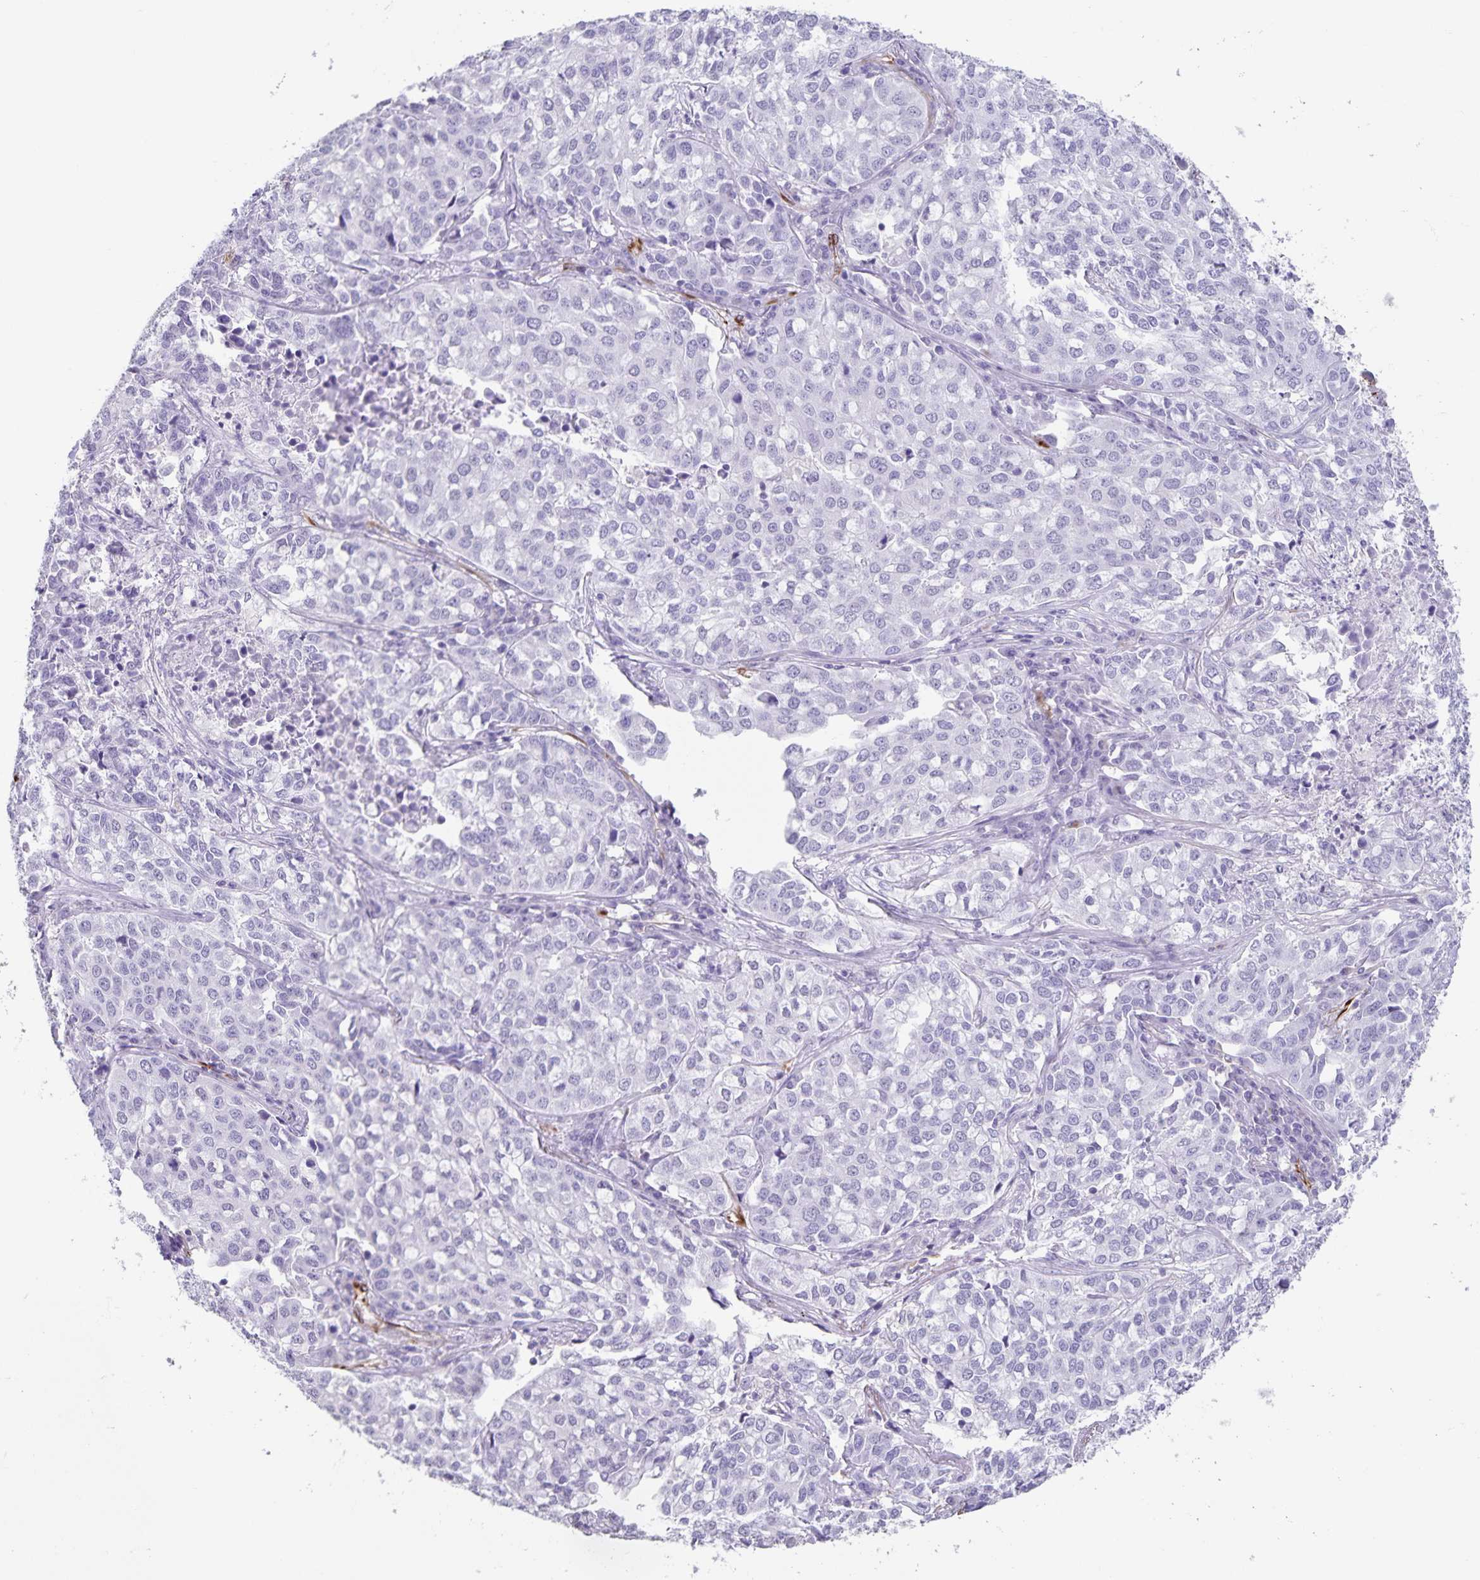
{"staining": {"intensity": "negative", "quantity": "none", "location": "none"}, "tissue": "lung cancer", "cell_type": "Tumor cells", "image_type": "cancer", "snomed": [{"axis": "morphology", "description": "Adenocarcinoma, NOS"}, {"axis": "morphology", "description": "Adenocarcinoma, metastatic, NOS"}, {"axis": "topography", "description": "Lymph node"}, {"axis": "topography", "description": "Lung"}], "caption": "There is no significant expression in tumor cells of lung cancer. (Brightfield microscopy of DAB (3,3'-diaminobenzidine) IHC at high magnification).", "gene": "SYNM", "patient": {"sex": "female", "age": 65}}